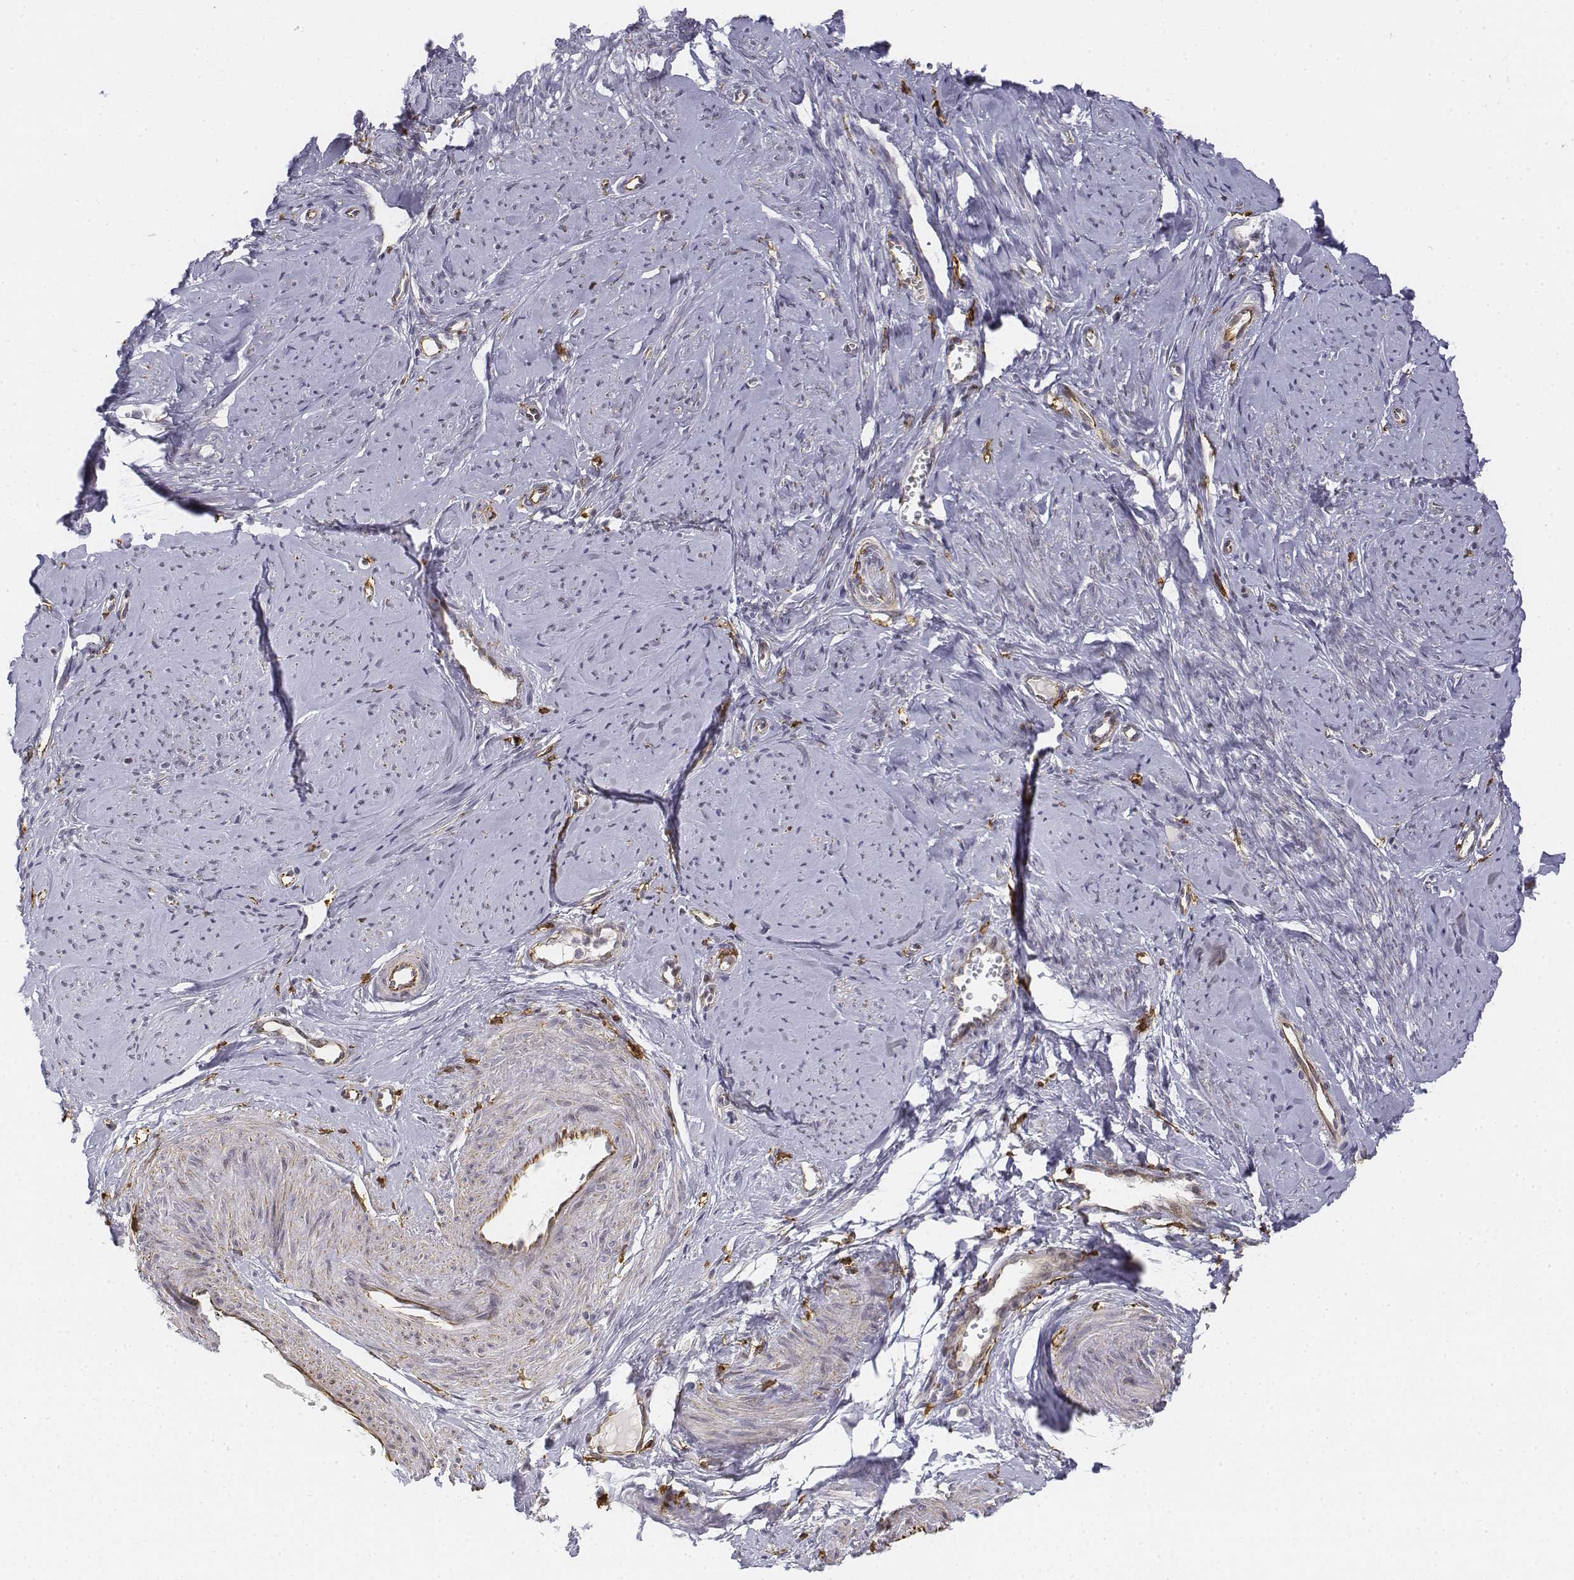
{"staining": {"intensity": "negative", "quantity": "none", "location": "none"}, "tissue": "smooth muscle", "cell_type": "Smooth muscle cells", "image_type": "normal", "snomed": [{"axis": "morphology", "description": "Normal tissue, NOS"}, {"axis": "topography", "description": "Smooth muscle"}], "caption": "This image is of normal smooth muscle stained with immunohistochemistry (IHC) to label a protein in brown with the nuclei are counter-stained blue. There is no staining in smooth muscle cells.", "gene": "CD14", "patient": {"sex": "female", "age": 48}}